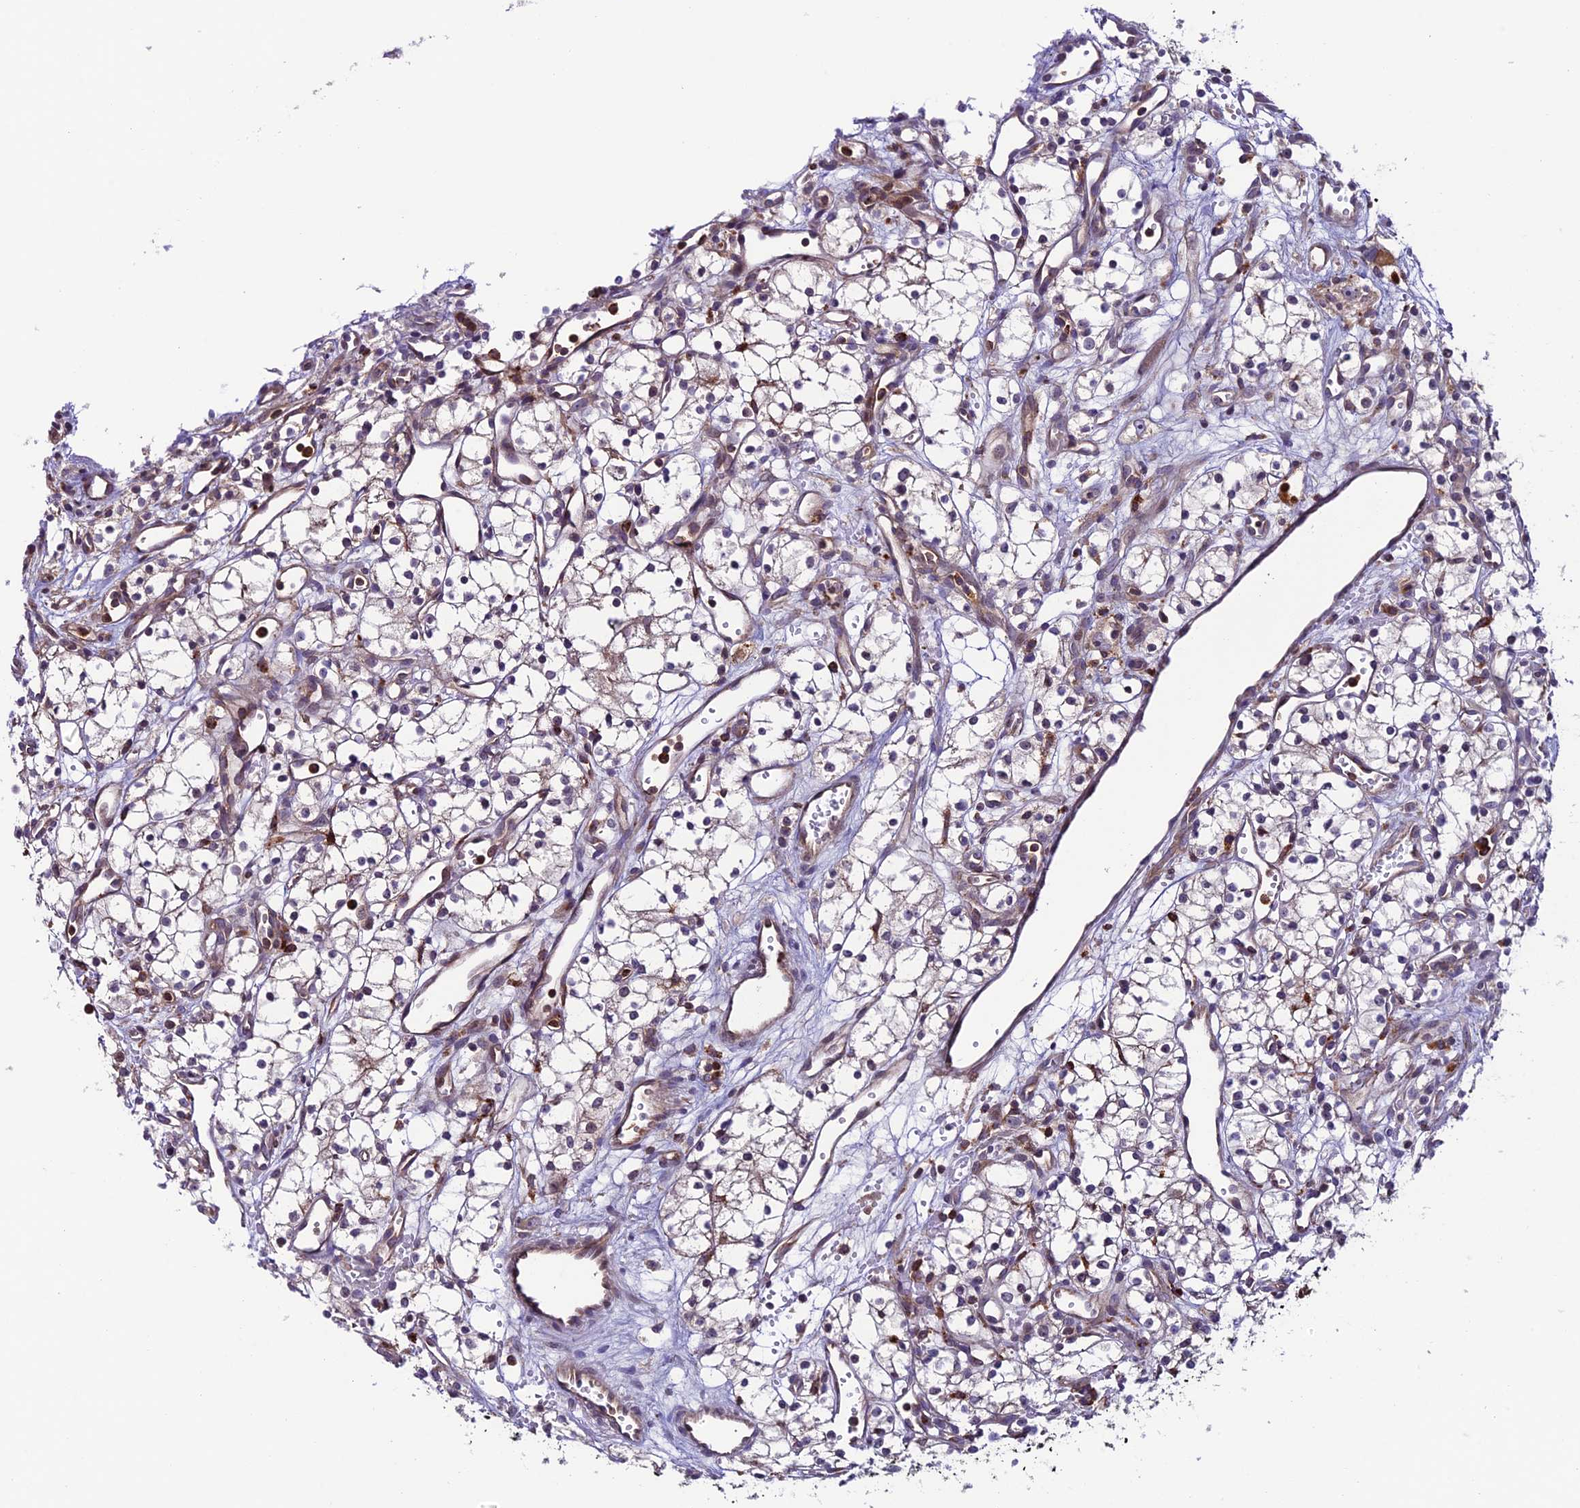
{"staining": {"intensity": "negative", "quantity": "none", "location": "none"}, "tissue": "renal cancer", "cell_type": "Tumor cells", "image_type": "cancer", "snomed": [{"axis": "morphology", "description": "Adenocarcinoma, NOS"}, {"axis": "topography", "description": "Kidney"}], "caption": "This is an IHC image of renal cancer. There is no positivity in tumor cells.", "gene": "ARHGEF18", "patient": {"sex": "male", "age": 59}}